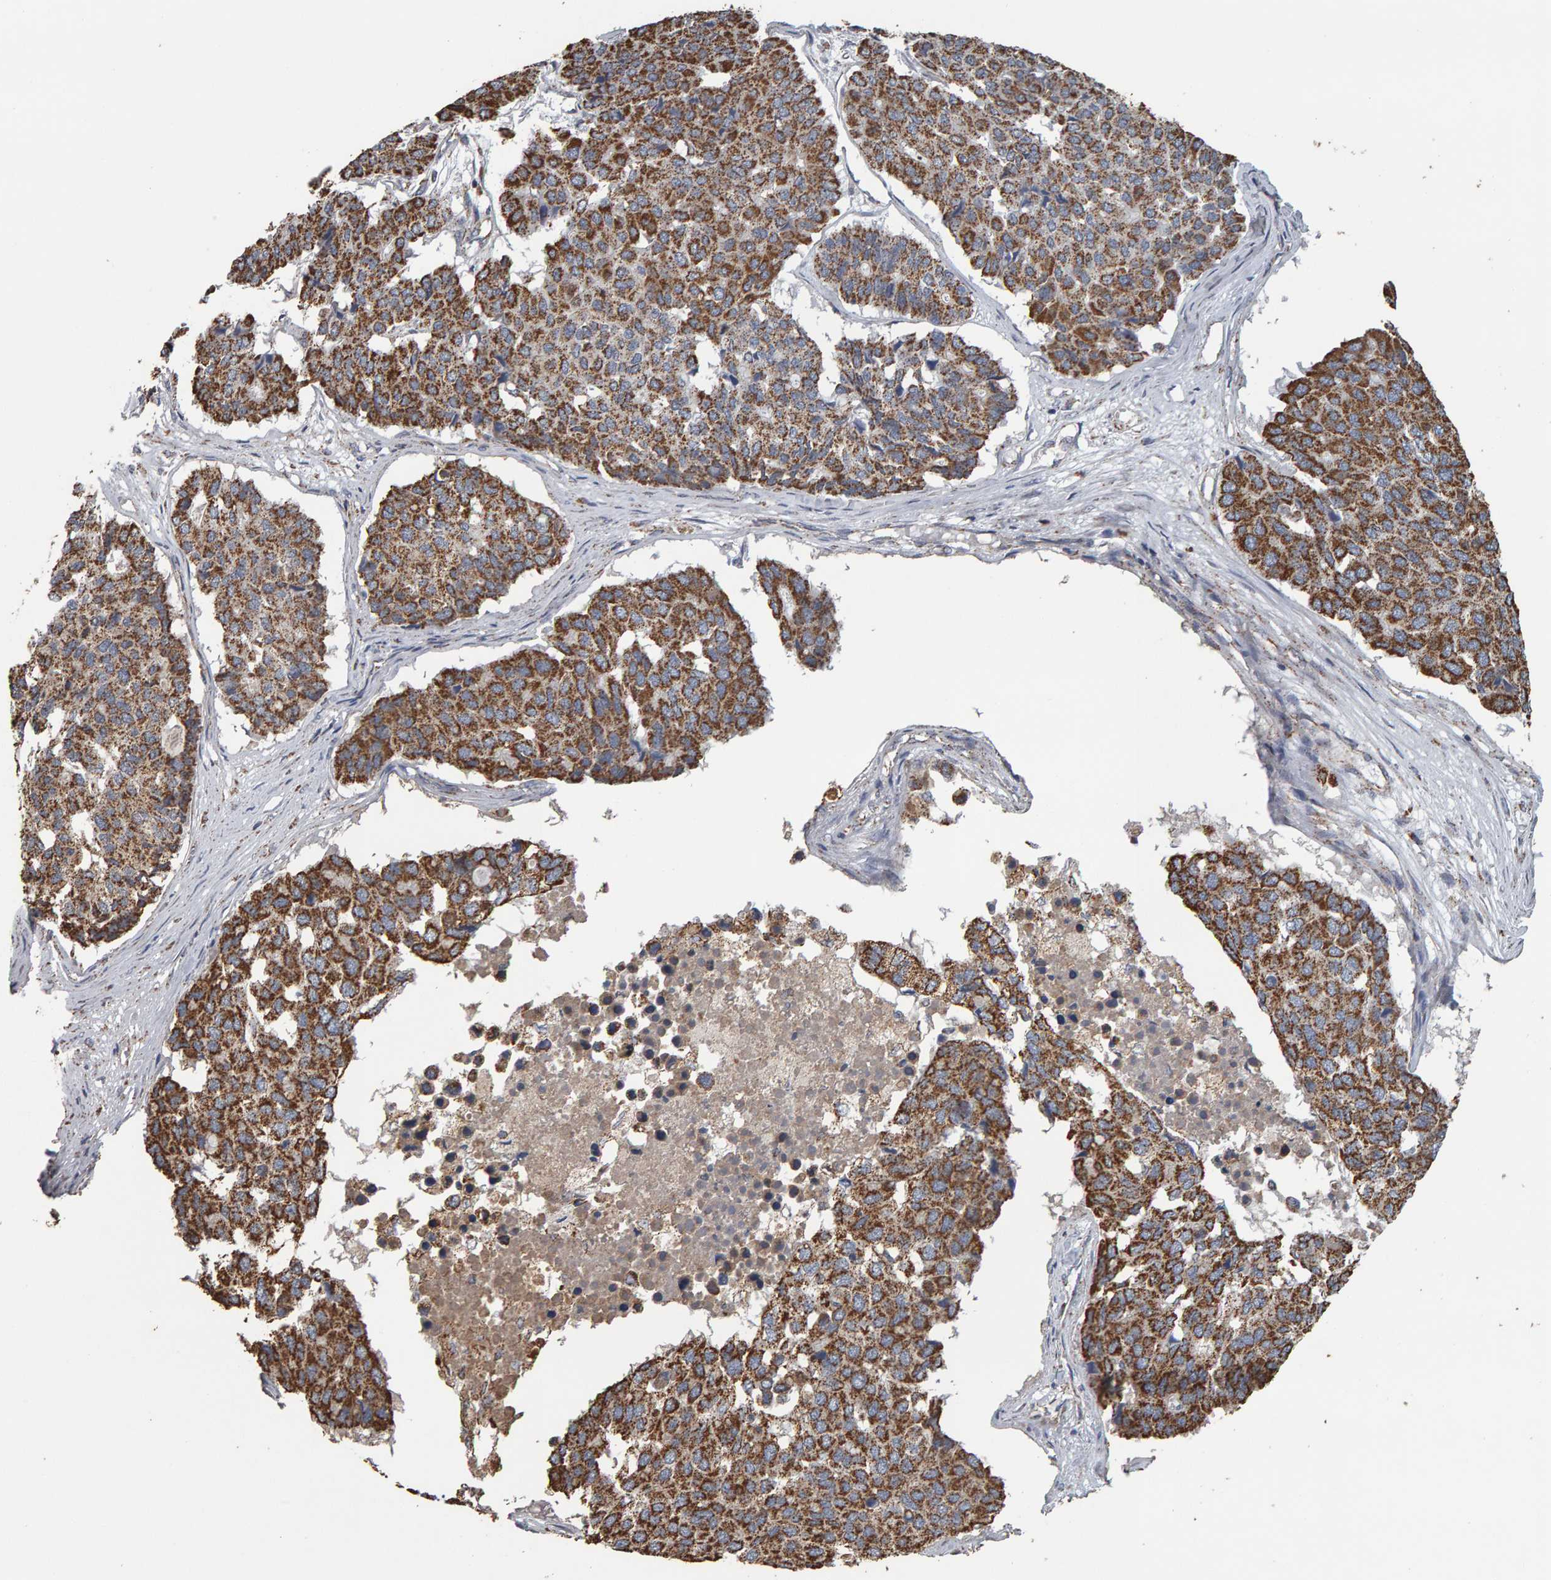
{"staining": {"intensity": "strong", "quantity": ">75%", "location": "cytoplasmic/membranous"}, "tissue": "pancreatic cancer", "cell_type": "Tumor cells", "image_type": "cancer", "snomed": [{"axis": "morphology", "description": "Adenocarcinoma, NOS"}, {"axis": "topography", "description": "Pancreas"}], "caption": "Pancreatic cancer stained with DAB (3,3'-diaminobenzidine) immunohistochemistry (IHC) exhibits high levels of strong cytoplasmic/membranous staining in about >75% of tumor cells. Using DAB (brown) and hematoxylin (blue) stains, captured at high magnification using brightfield microscopy.", "gene": "TOM1L1", "patient": {"sex": "male", "age": 50}}